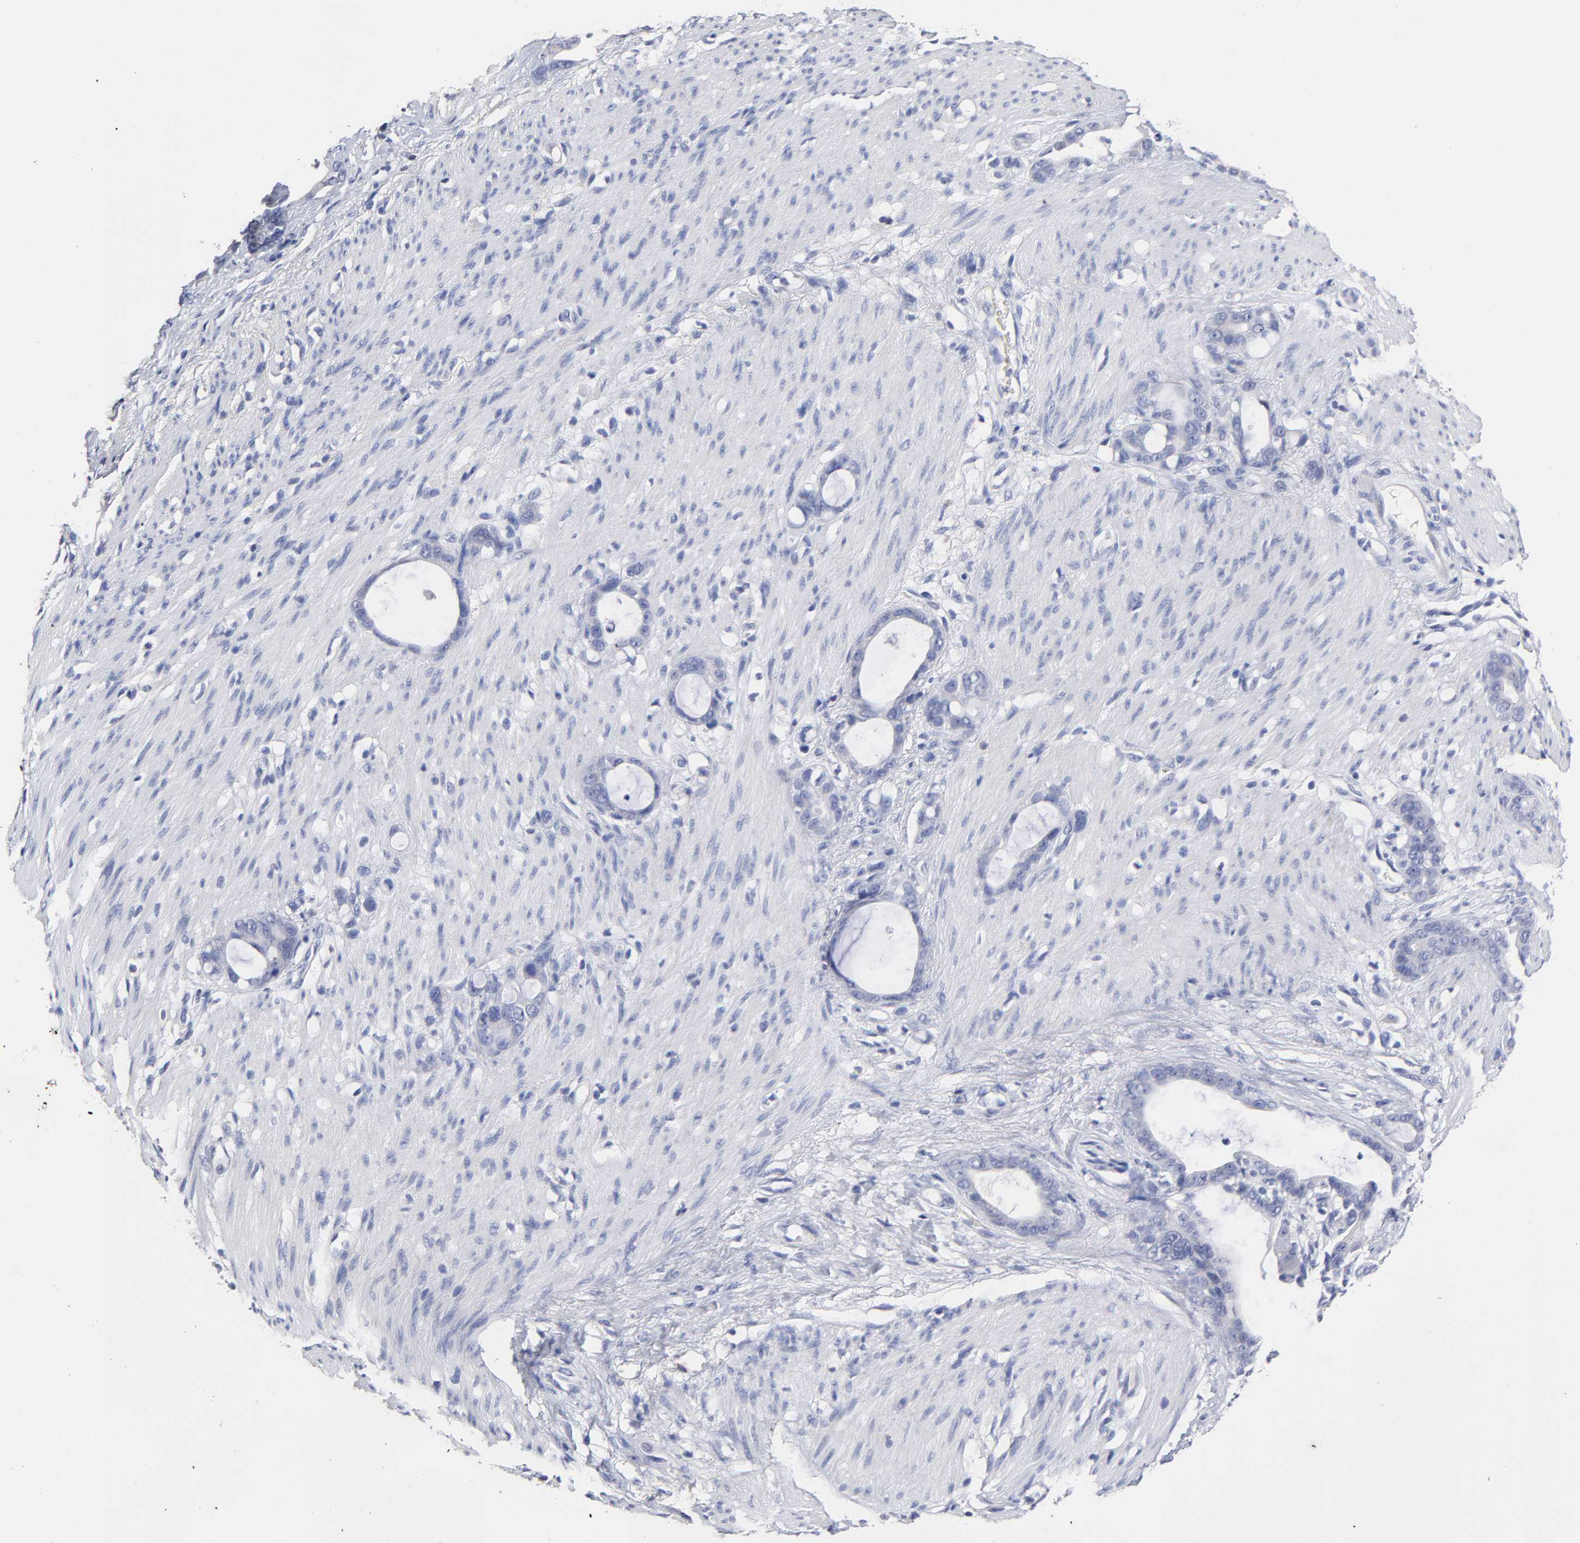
{"staining": {"intensity": "negative", "quantity": "none", "location": "none"}, "tissue": "stomach cancer", "cell_type": "Tumor cells", "image_type": "cancer", "snomed": [{"axis": "morphology", "description": "Adenocarcinoma, NOS"}, {"axis": "topography", "description": "Stomach"}], "caption": "An IHC histopathology image of stomach cancer (adenocarcinoma) is shown. There is no staining in tumor cells of stomach cancer (adenocarcinoma).", "gene": "TRAT1", "patient": {"sex": "female", "age": 75}}